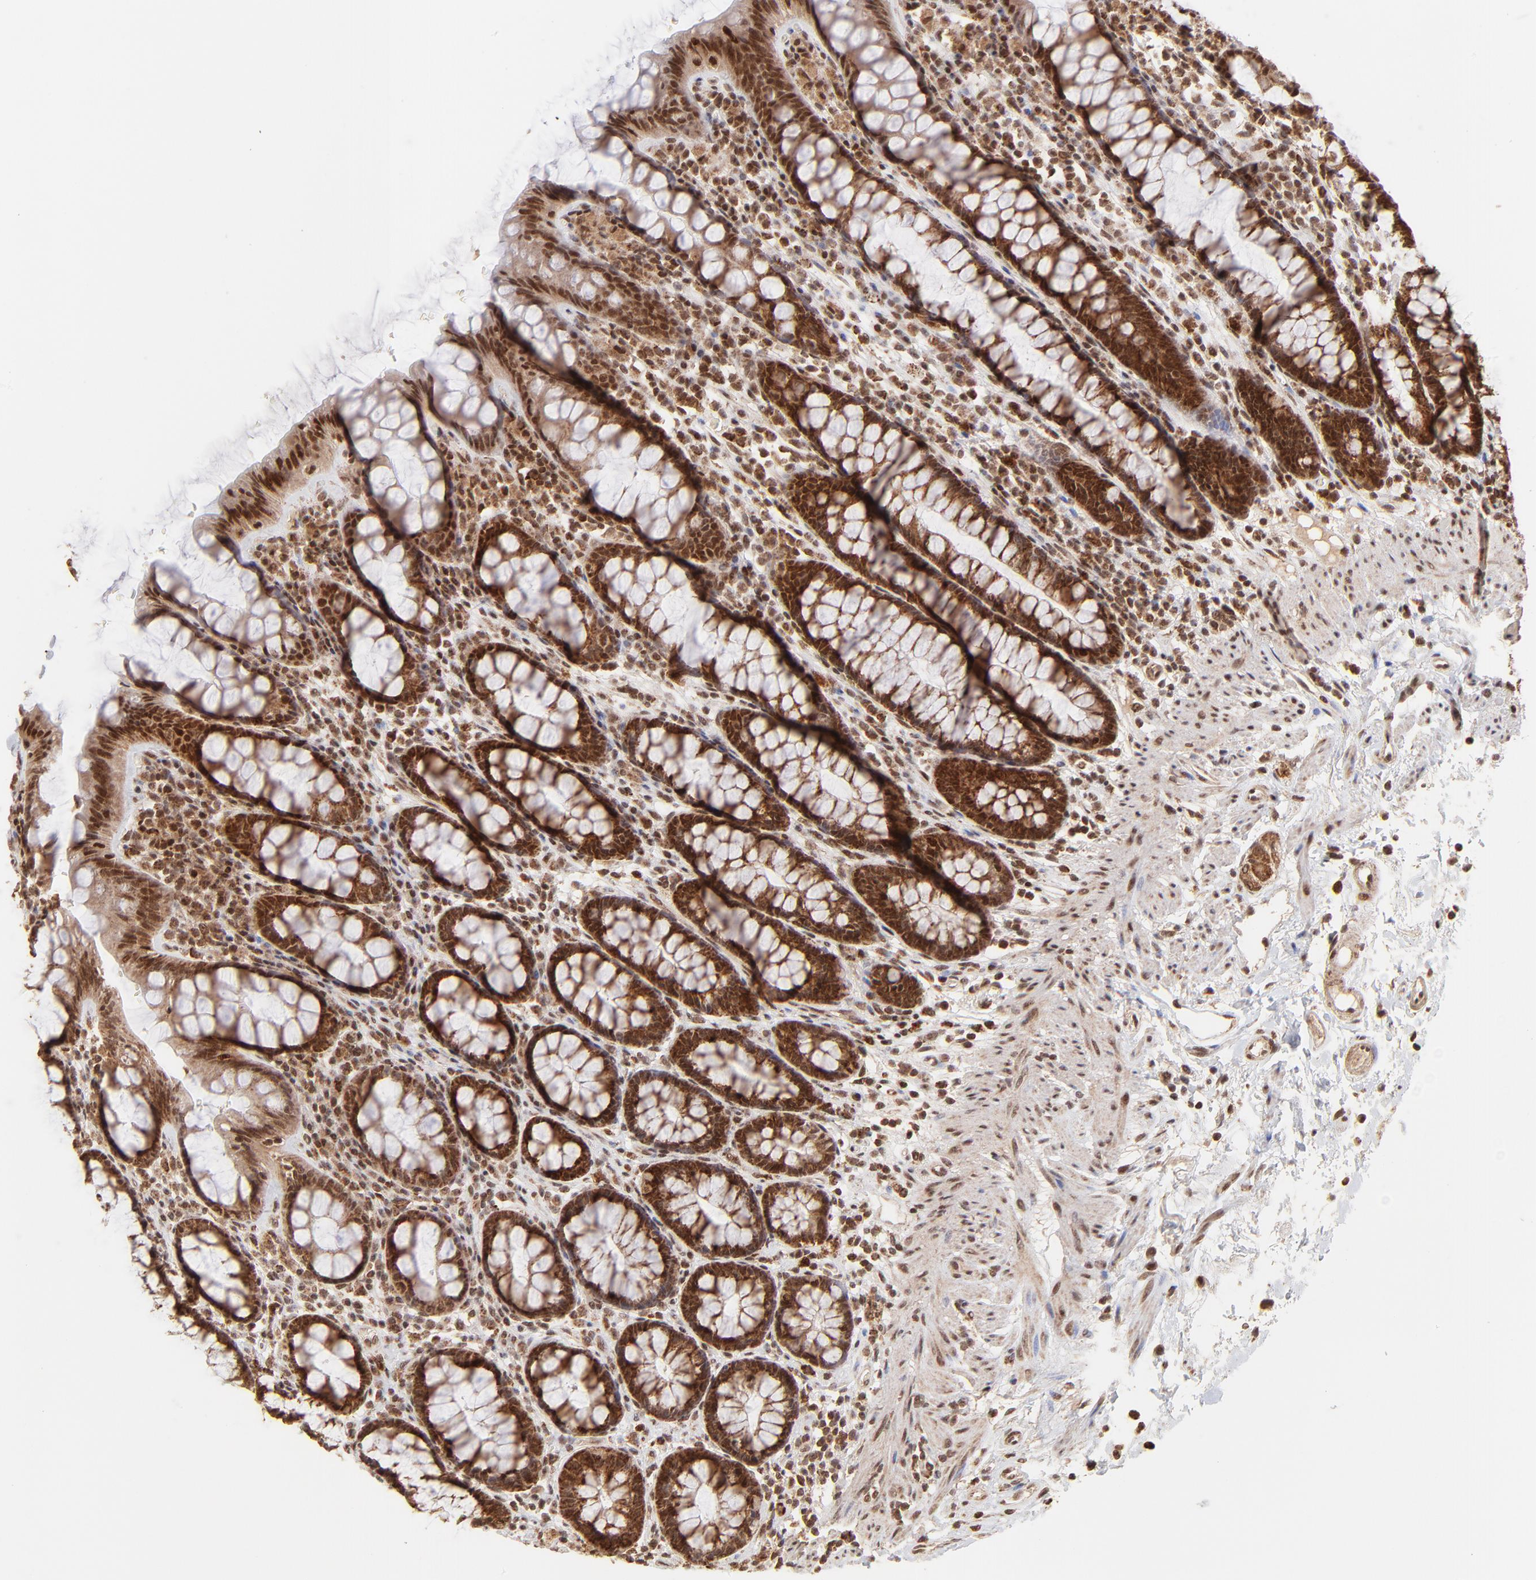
{"staining": {"intensity": "strong", "quantity": ">75%", "location": "cytoplasmic/membranous,nuclear"}, "tissue": "rectum", "cell_type": "Glandular cells", "image_type": "normal", "snomed": [{"axis": "morphology", "description": "Normal tissue, NOS"}, {"axis": "topography", "description": "Rectum"}], "caption": "High-power microscopy captured an immunohistochemistry (IHC) histopathology image of normal rectum, revealing strong cytoplasmic/membranous,nuclear positivity in about >75% of glandular cells. Using DAB (3,3'-diaminobenzidine) (brown) and hematoxylin (blue) stains, captured at high magnification using brightfield microscopy.", "gene": "MED15", "patient": {"sex": "male", "age": 92}}